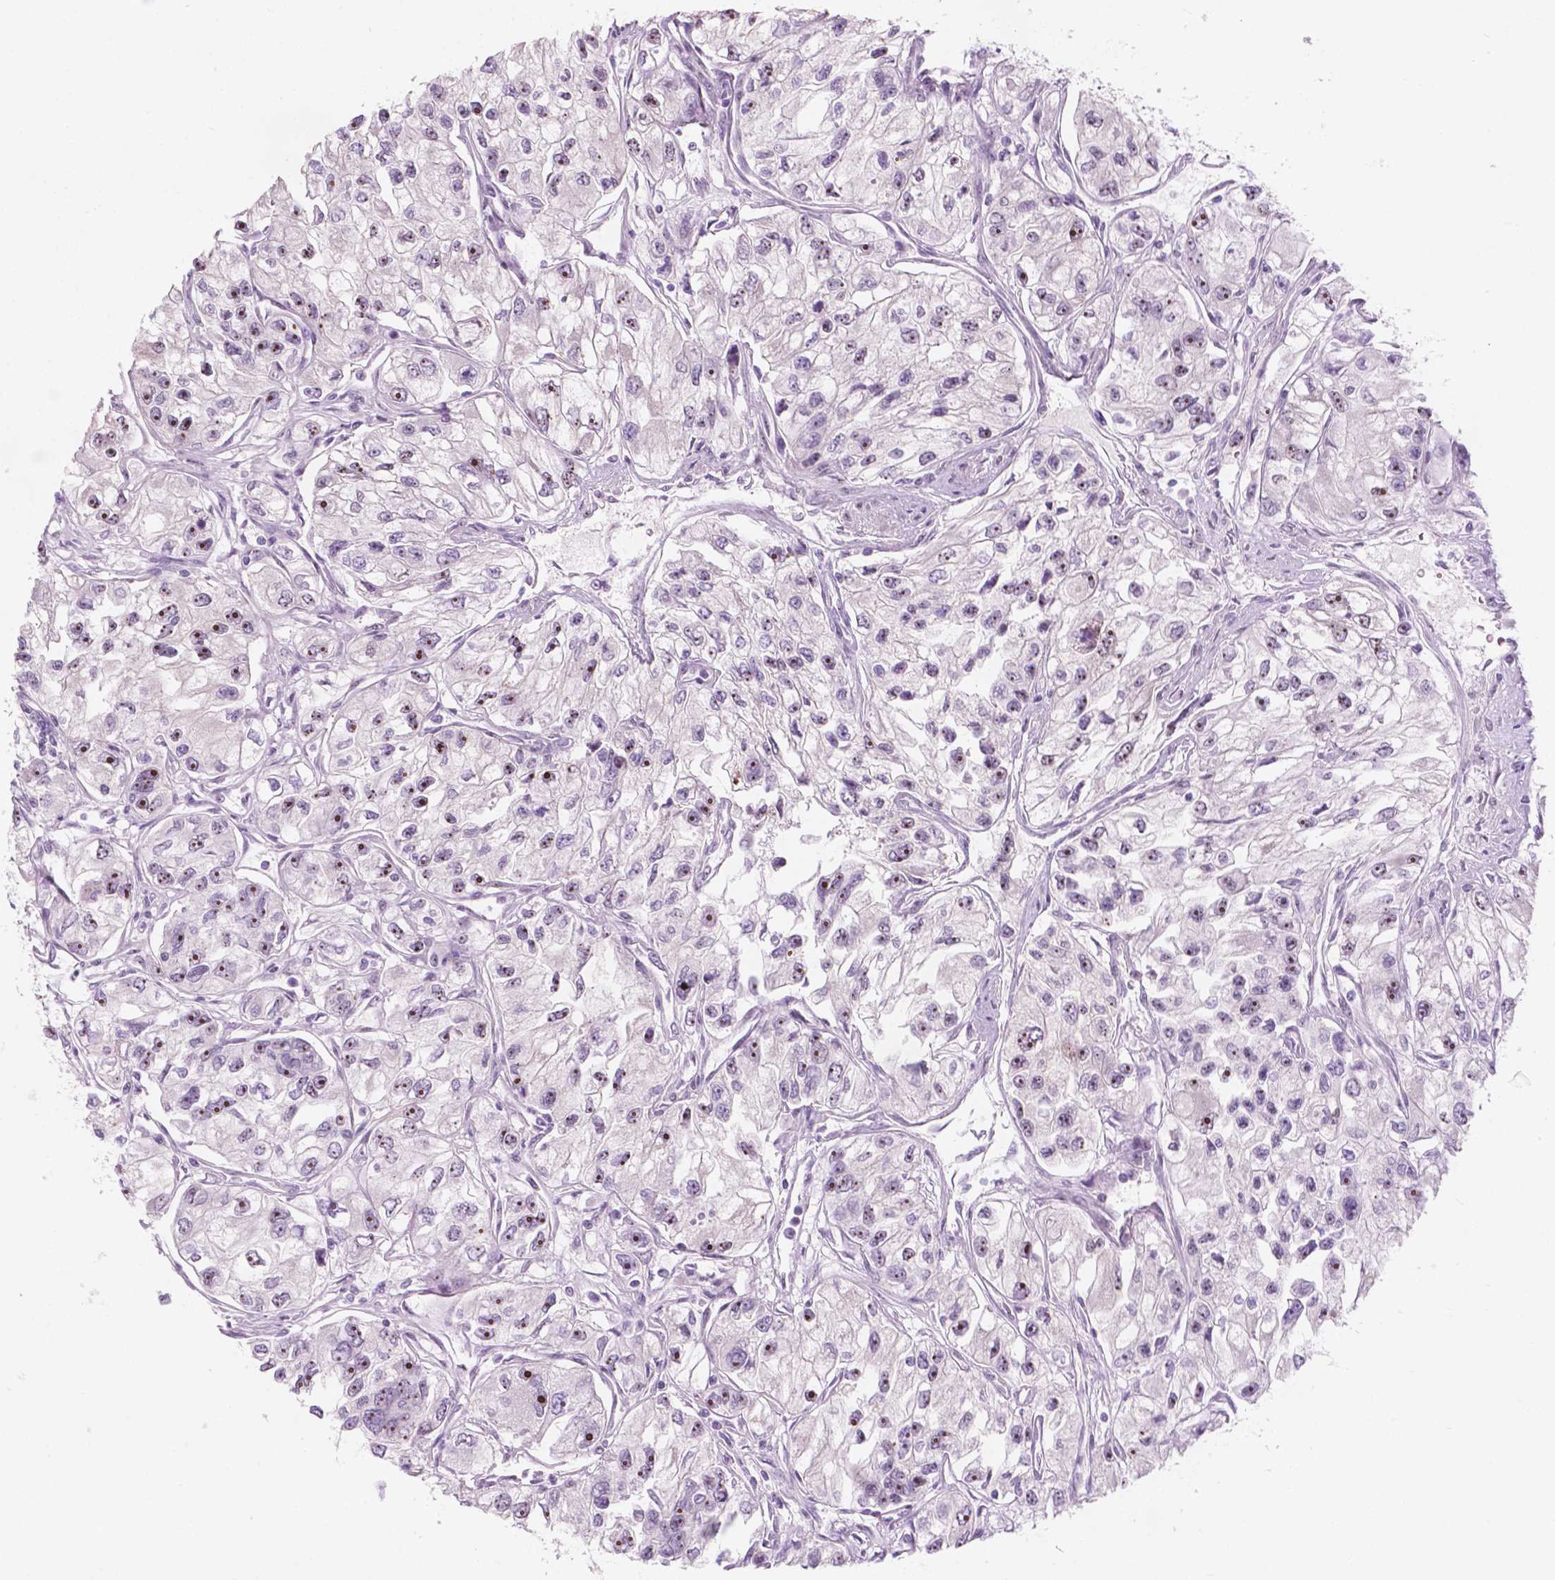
{"staining": {"intensity": "strong", "quantity": "25%-75%", "location": "nuclear"}, "tissue": "renal cancer", "cell_type": "Tumor cells", "image_type": "cancer", "snomed": [{"axis": "morphology", "description": "Adenocarcinoma, NOS"}, {"axis": "topography", "description": "Kidney"}], "caption": "Renal cancer stained with DAB (3,3'-diaminobenzidine) IHC shows high levels of strong nuclear staining in about 25%-75% of tumor cells. (DAB IHC, brown staining for protein, blue staining for nuclei).", "gene": "ZNF853", "patient": {"sex": "female", "age": 59}}